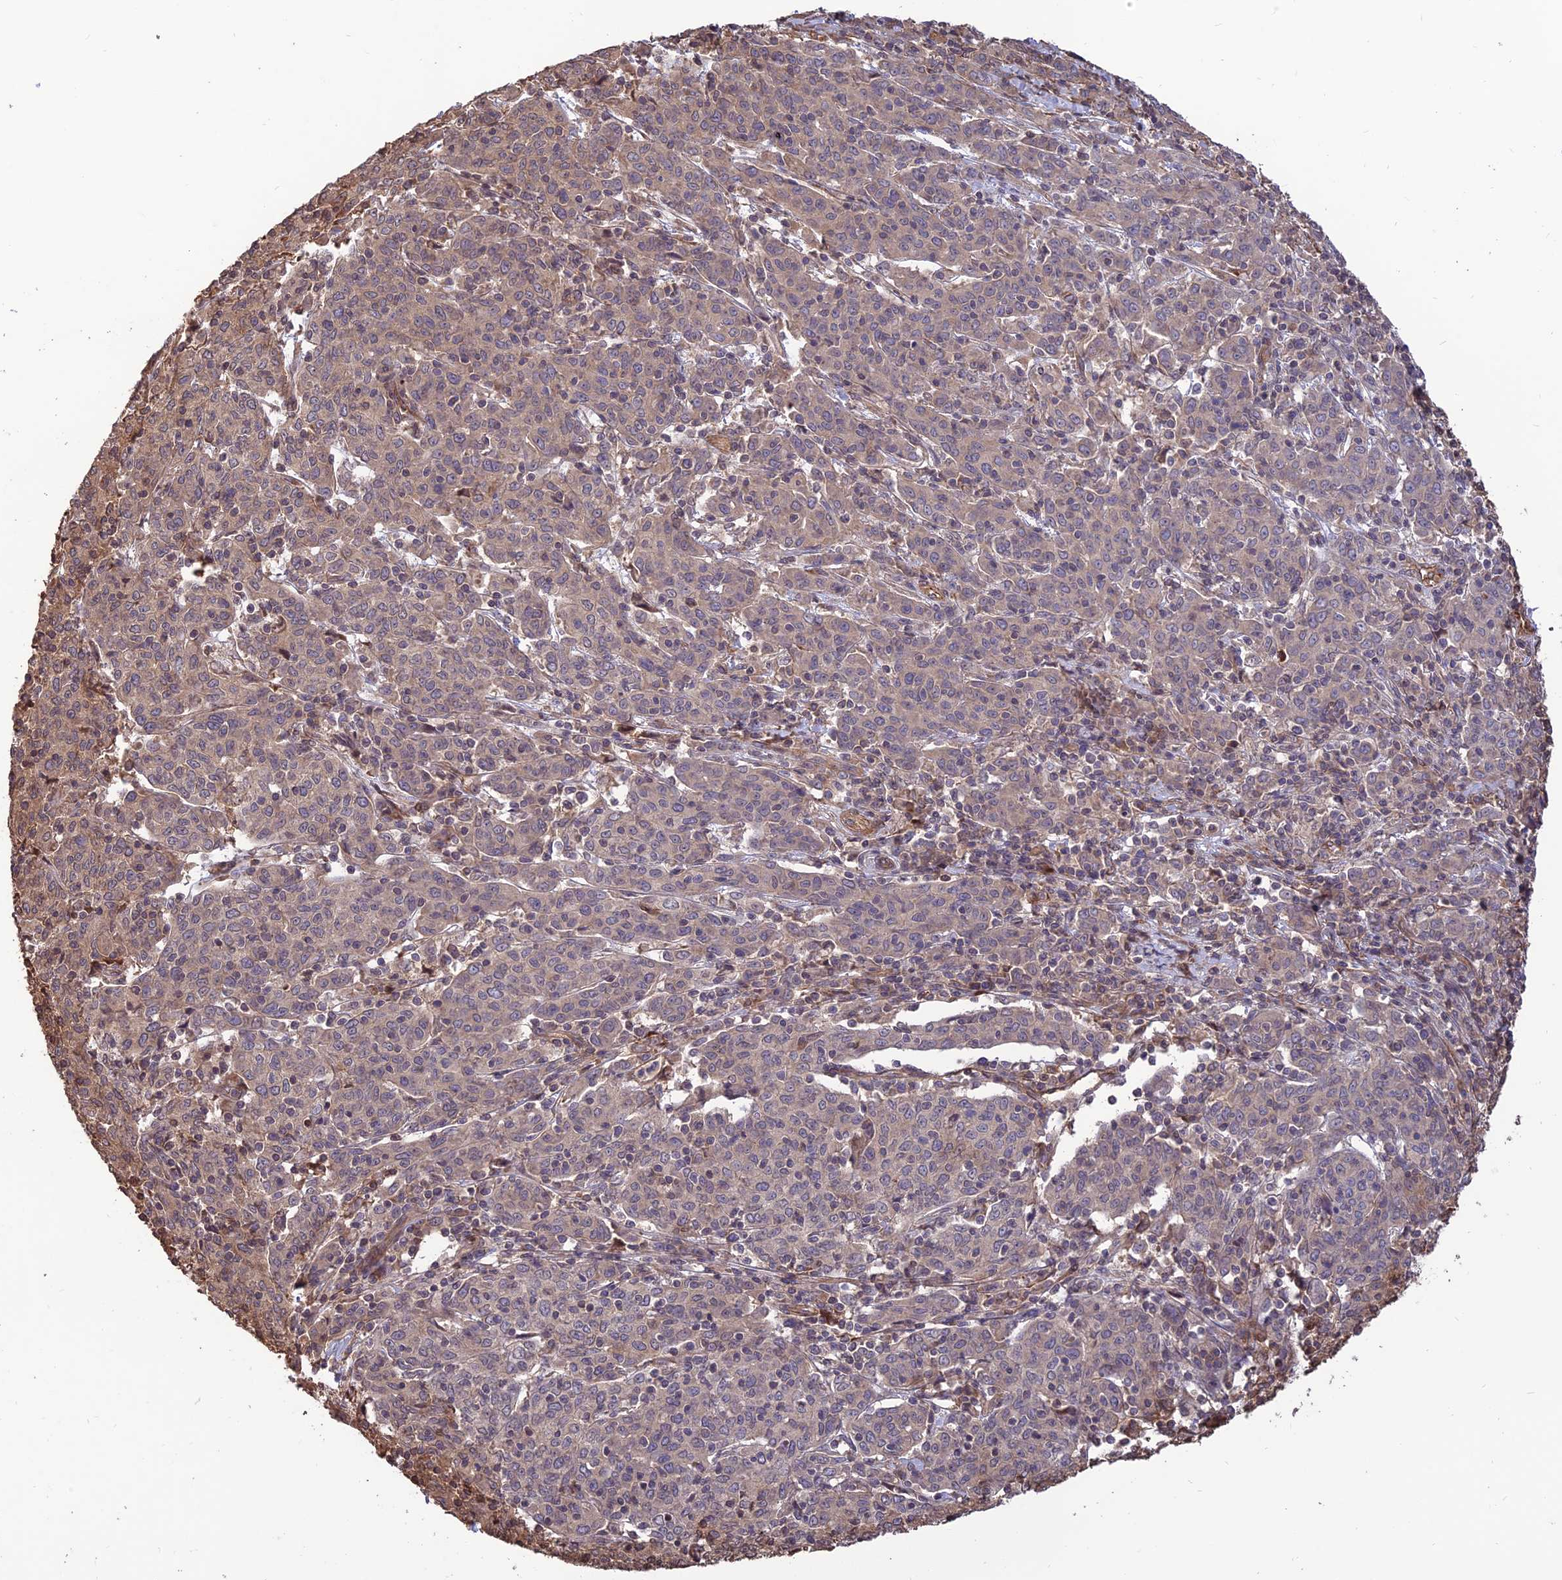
{"staining": {"intensity": "weak", "quantity": "<25%", "location": "cytoplasmic/membranous"}, "tissue": "cervical cancer", "cell_type": "Tumor cells", "image_type": "cancer", "snomed": [{"axis": "morphology", "description": "Squamous cell carcinoma, NOS"}, {"axis": "topography", "description": "Cervix"}], "caption": "Cervical squamous cell carcinoma was stained to show a protein in brown. There is no significant staining in tumor cells.", "gene": "CREBL2", "patient": {"sex": "female", "age": 67}}